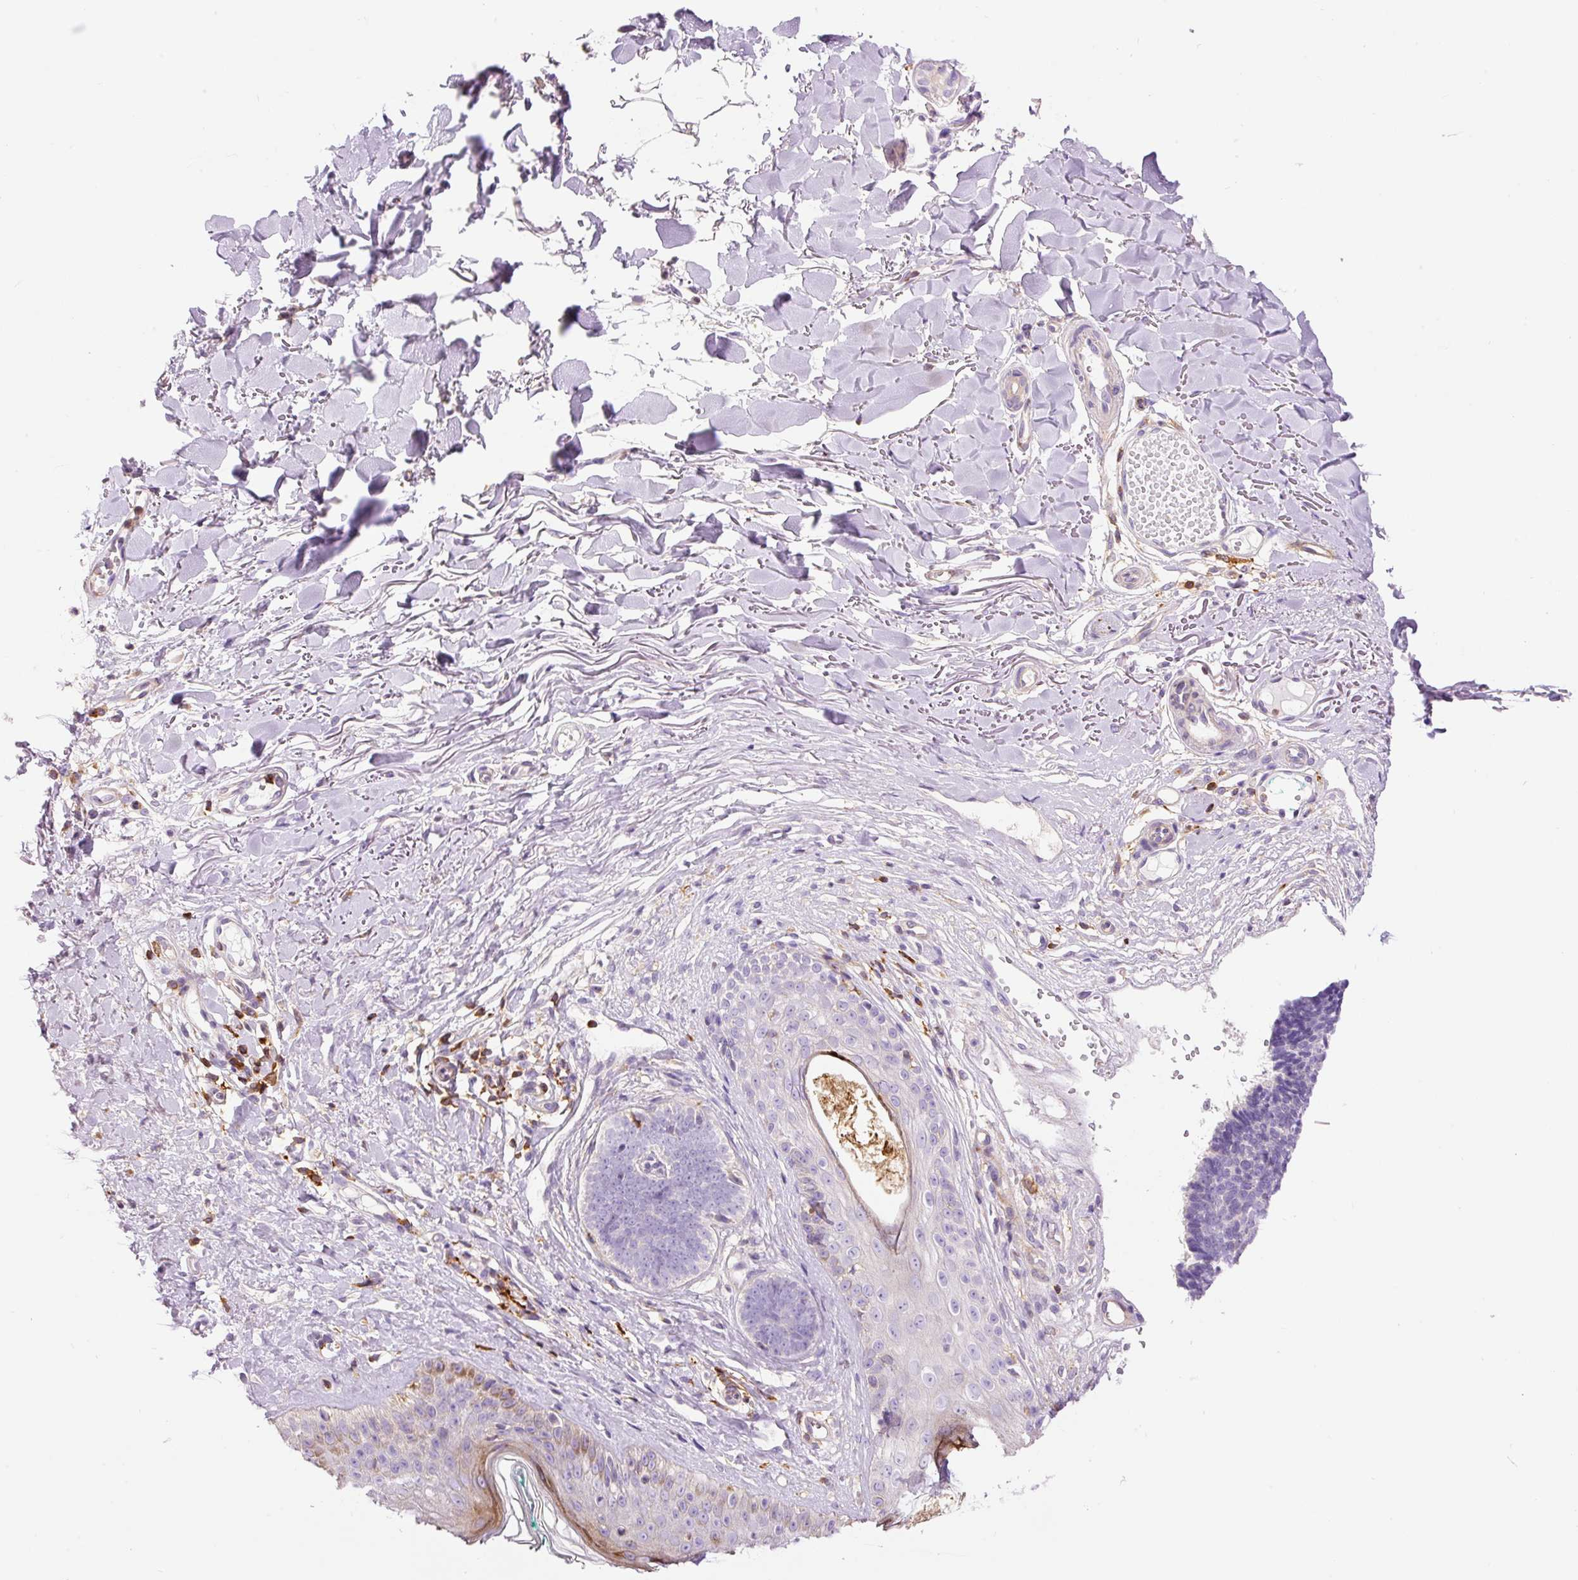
{"staining": {"intensity": "negative", "quantity": "none", "location": "none"}, "tissue": "skin cancer", "cell_type": "Tumor cells", "image_type": "cancer", "snomed": [{"axis": "morphology", "description": "Basal cell carcinoma"}, {"axis": "topography", "description": "Skin"}, {"axis": "topography", "description": "Skin of neck"}, {"axis": "topography", "description": "Skin of shoulder"}, {"axis": "topography", "description": "Skin of back"}], "caption": "Tumor cells show no significant protein positivity in skin cancer. Brightfield microscopy of immunohistochemistry stained with DAB (3,3'-diaminobenzidine) (brown) and hematoxylin (blue), captured at high magnification.", "gene": "DOK6", "patient": {"sex": "male", "age": 80}}